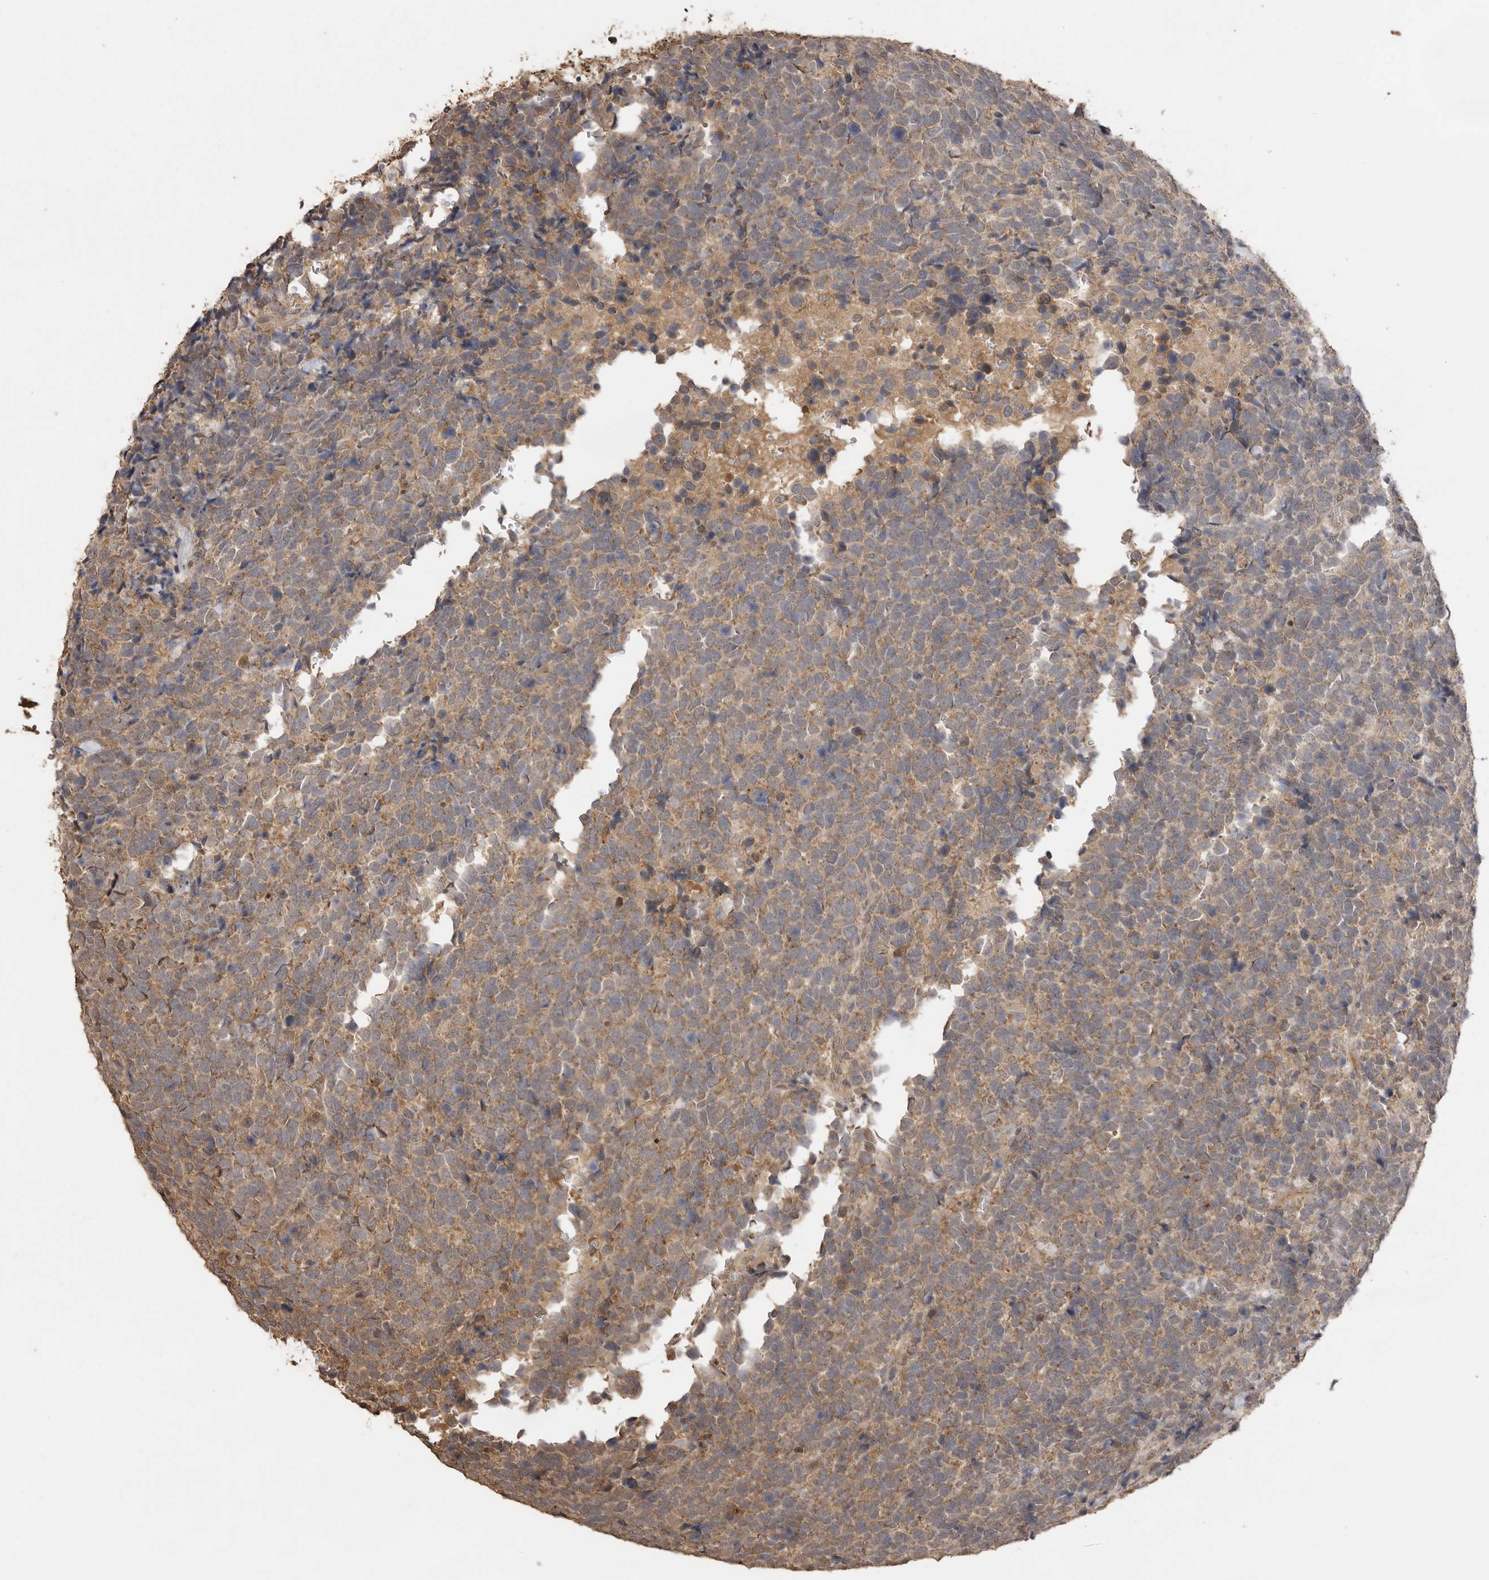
{"staining": {"intensity": "weak", "quantity": ">75%", "location": "cytoplasmic/membranous"}, "tissue": "urothelial cancer", "cell_type": "Tumor cells", "image_type": "cancer", "snomed": [{"axis": "morphology", "description": "Urothelial carcinoma, High grade"}, {"axis": "topography", "description": "Urinary bladder"}], "caption": "Weak cytoplasmic/membranous expression for a protein is appreciated in approximately >75% of tumor cells of urothelial cancer using immunohistochemistry.", "gene": "JAG2", "patient": {"sex": "female", "age": 82}}